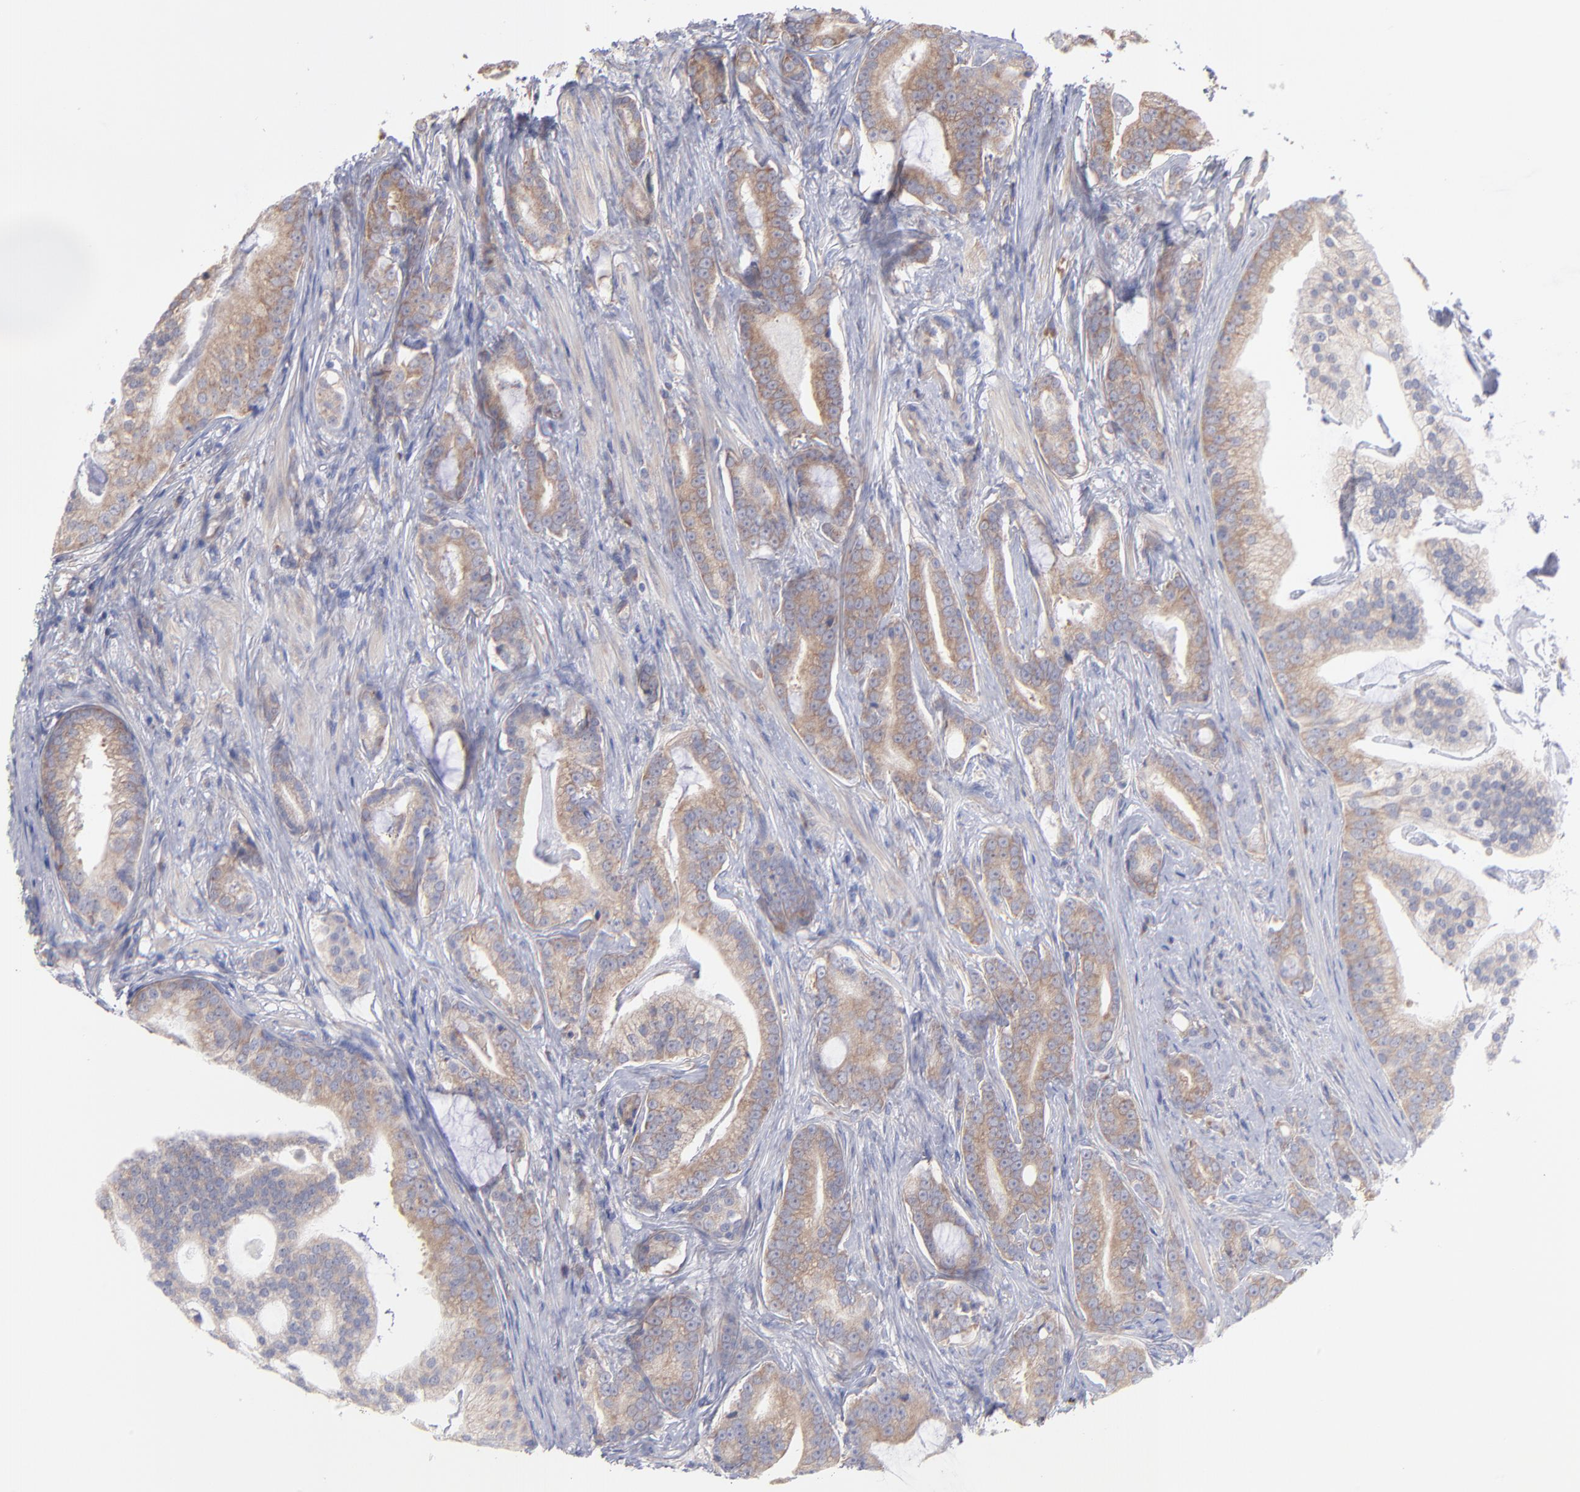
{"staining": {"intensity": "weak", "quantity": "<25%", "location": "cytoplasmic/membranous"}, "tissue": "prostate cancer", "cell_type": "Tumor cells", "image_type": "cancer", "snomed": [{"axis": "morphology", "description": "Adenocarcinoma, Low grade"}, {"axis": "topography", "description": "Prostate"}], "caption": "High power microscopy histopathology image of an immunohistochemistry (IHC) micrograph of prostate cancer, revealing no significant staining in tumor cells. The staining is performed using DAB (3,3'-diaminobenzidine) brown chromogen with nuclei counter-stained in using hematoxylin.", "gene": "RPLP0", "patient": {"sex": "male", "age": 58}}